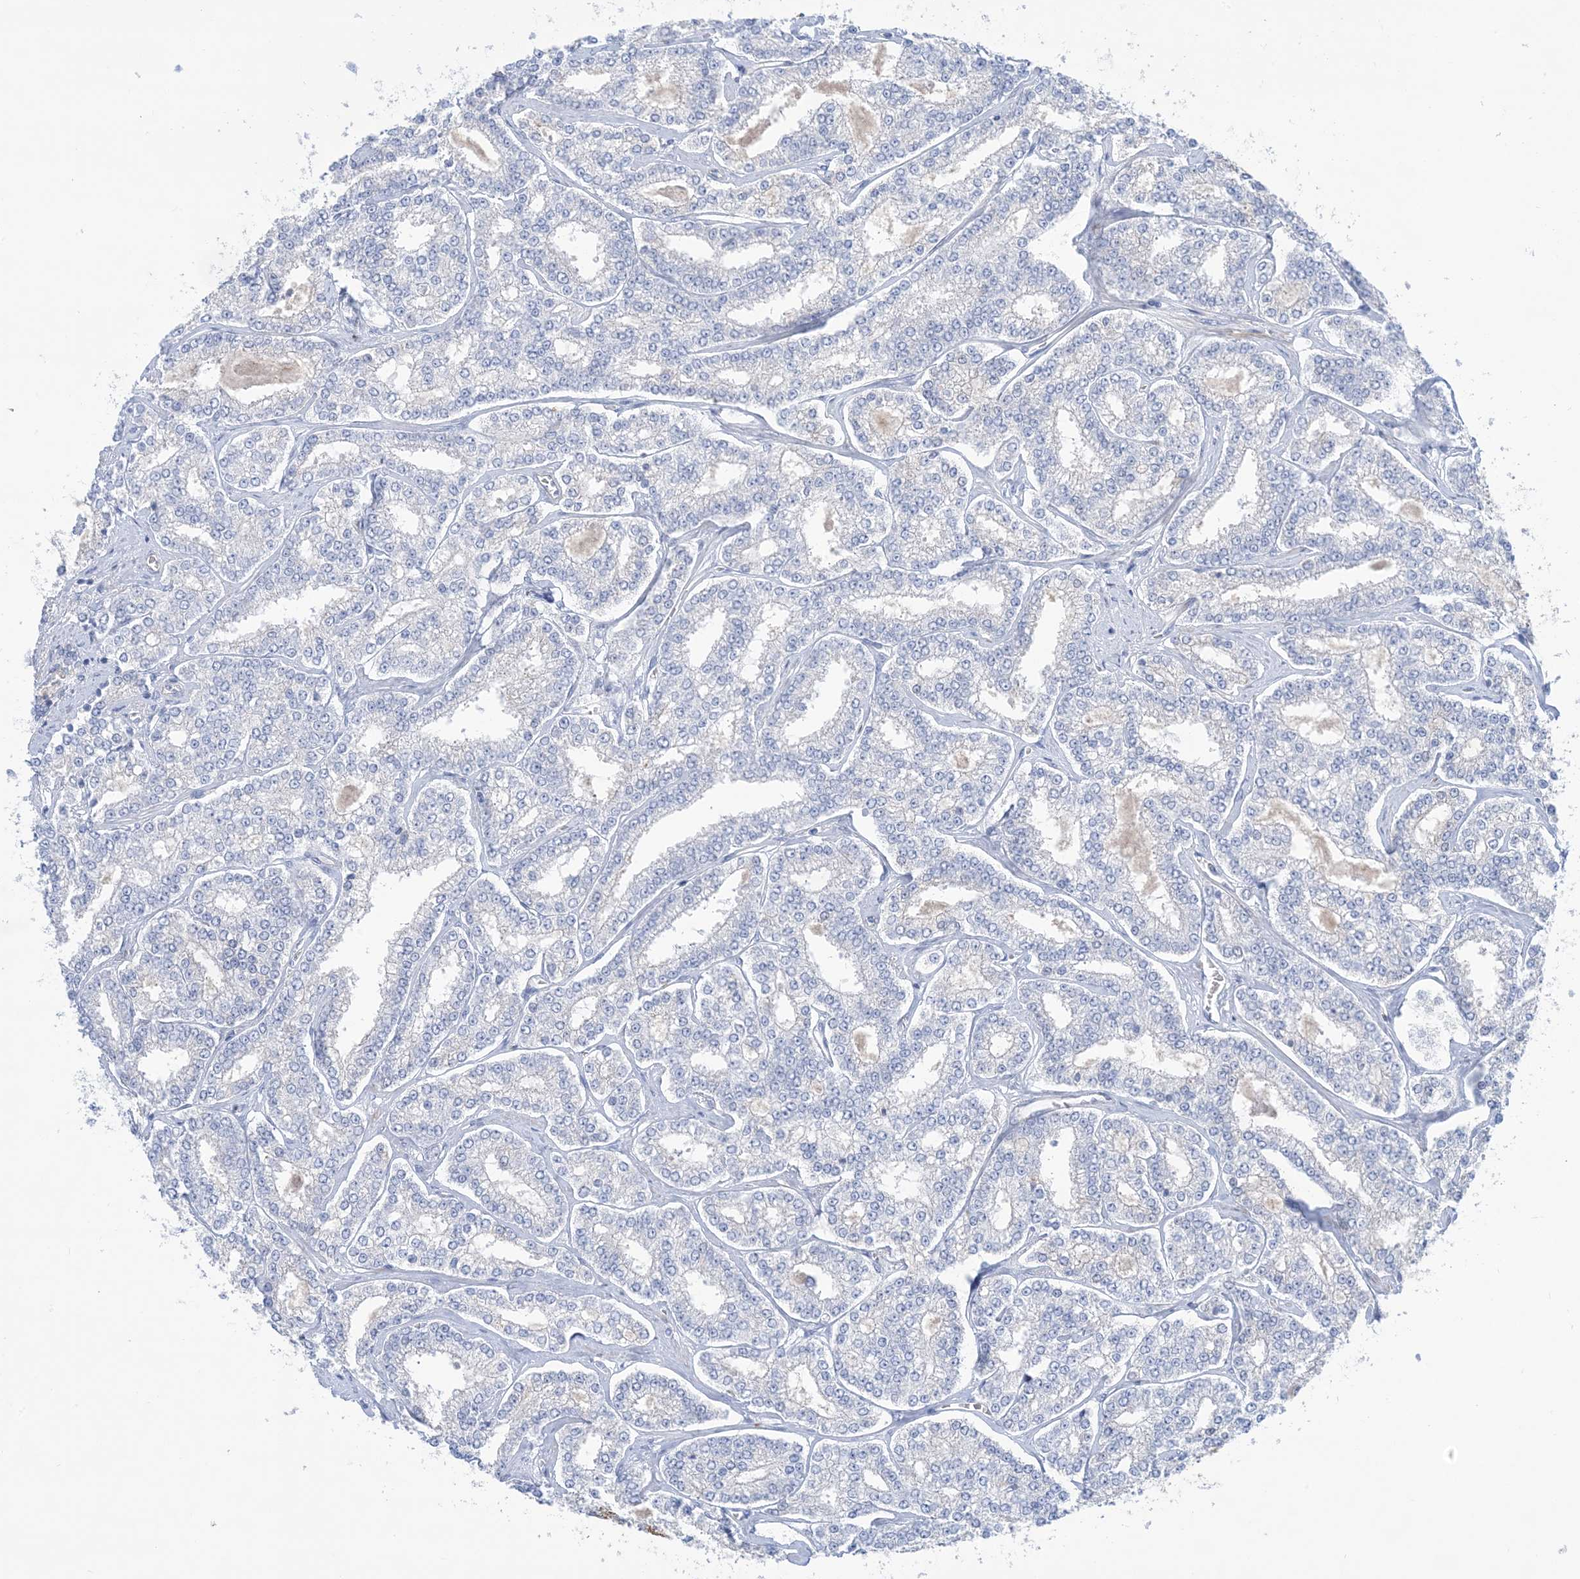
{"staining": {"intensity": "negative", "quantity": "none", "location": "none"}, "tissue": "prostate cancer", "cell_type": "Tumor cells", "image_type": "cancer", "snomed": [{"axis": "morphology", "description": "Normal tissue, NOS"}, {"axis": "morphology", "description": "Adenocarcinoma, High grade"}, {"axis": "topography", "description": "Prostate"}], "caption": "Protein analysis of high-grade adenocarcinoma (prostate) shows no significant staining in tumor cells.", "gene": "ATP11C", "patient": {"sex": "male", "age": 83}}